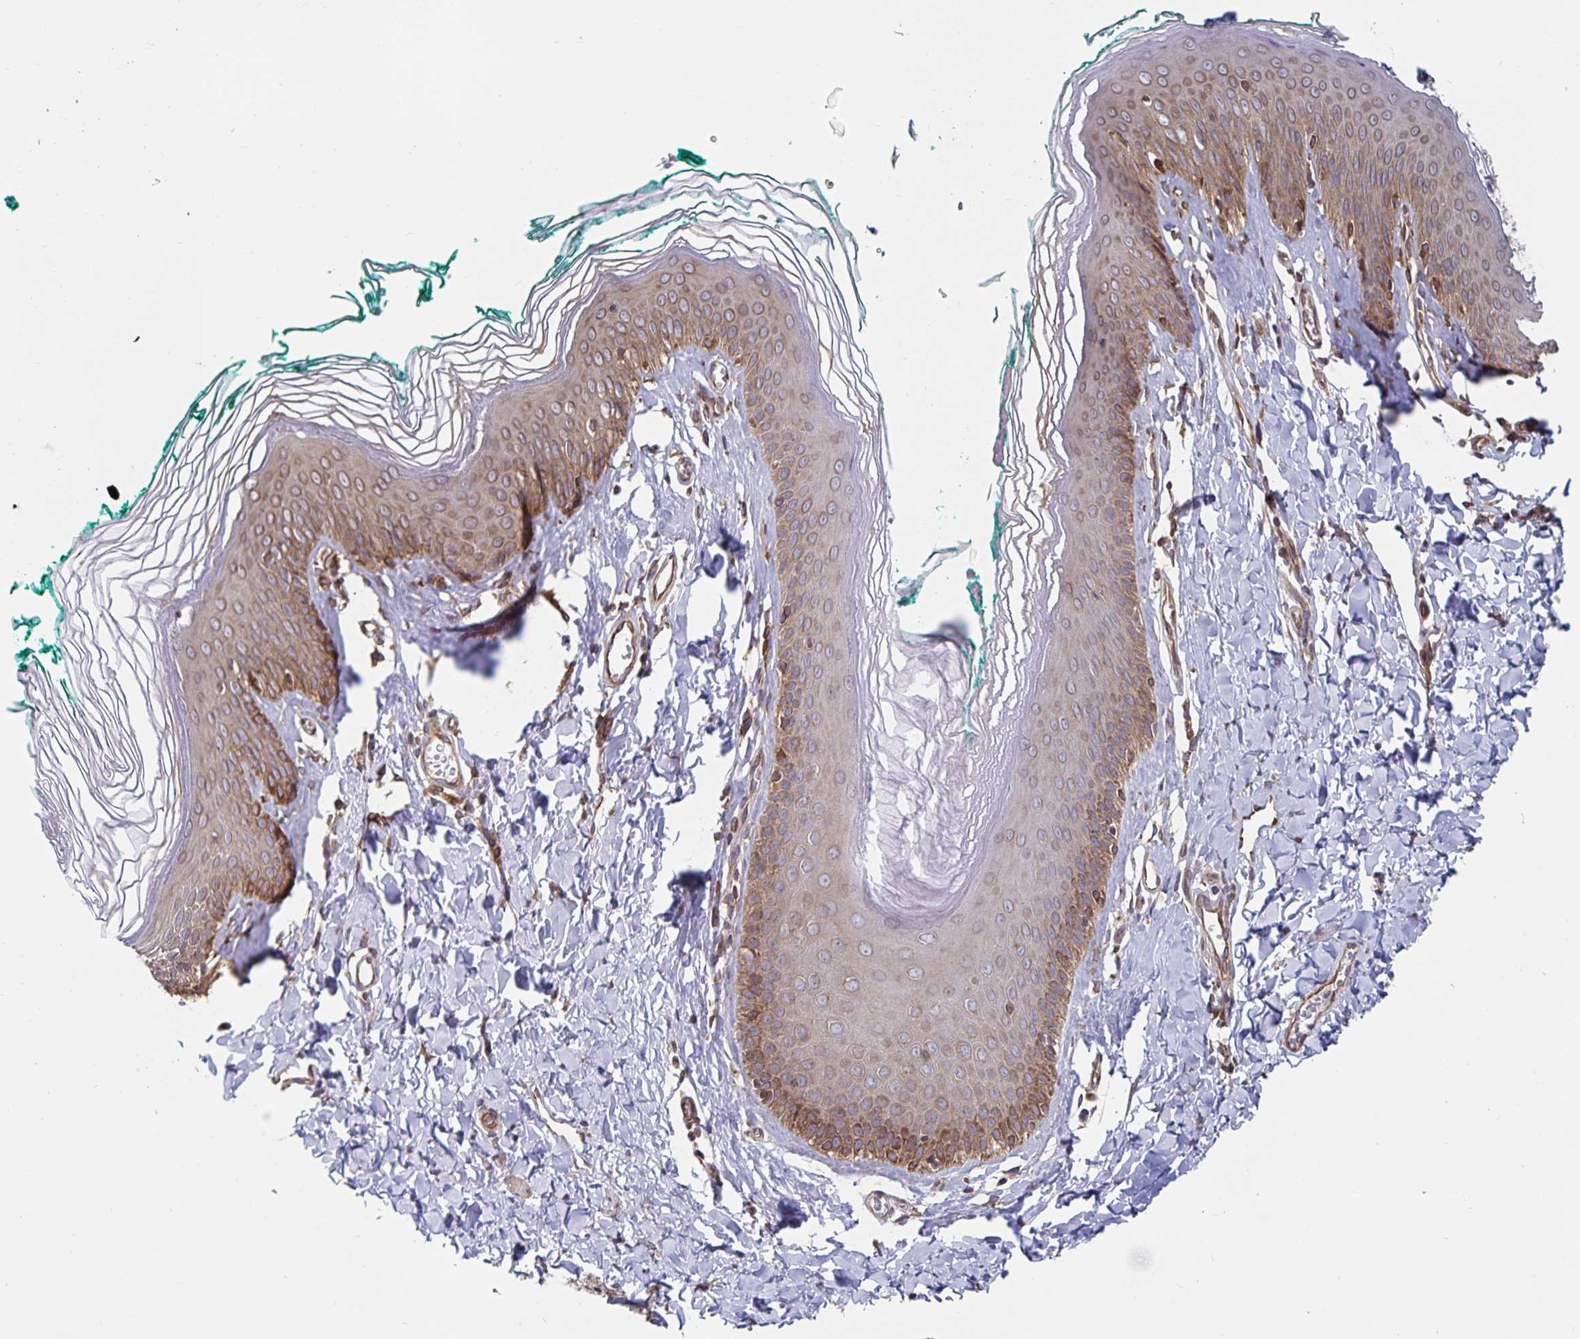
{"staining": {"intensity": "moderate", "quantity": ">75%", "location": "cytoplasmic/membranous"}, "tissue": "skin", "cell_type": "Epidermal cells", "image_type": "normal", "snomed": [{"axis": "morphology", "description": "Normal tissue, NOS"}, {"axis": "topography", "description": "Vulva"}, {"axis": "topography", "description": "Peripheral nerve tissue"}], "caption": "DAB immunohistochemical staining of benign human skin displays moderate cytoplasmic/membranous protein positivity in about >75% of epidermal cells.", "gene": "BCAP29", "patient": {"sex": "female", "age": 66}}